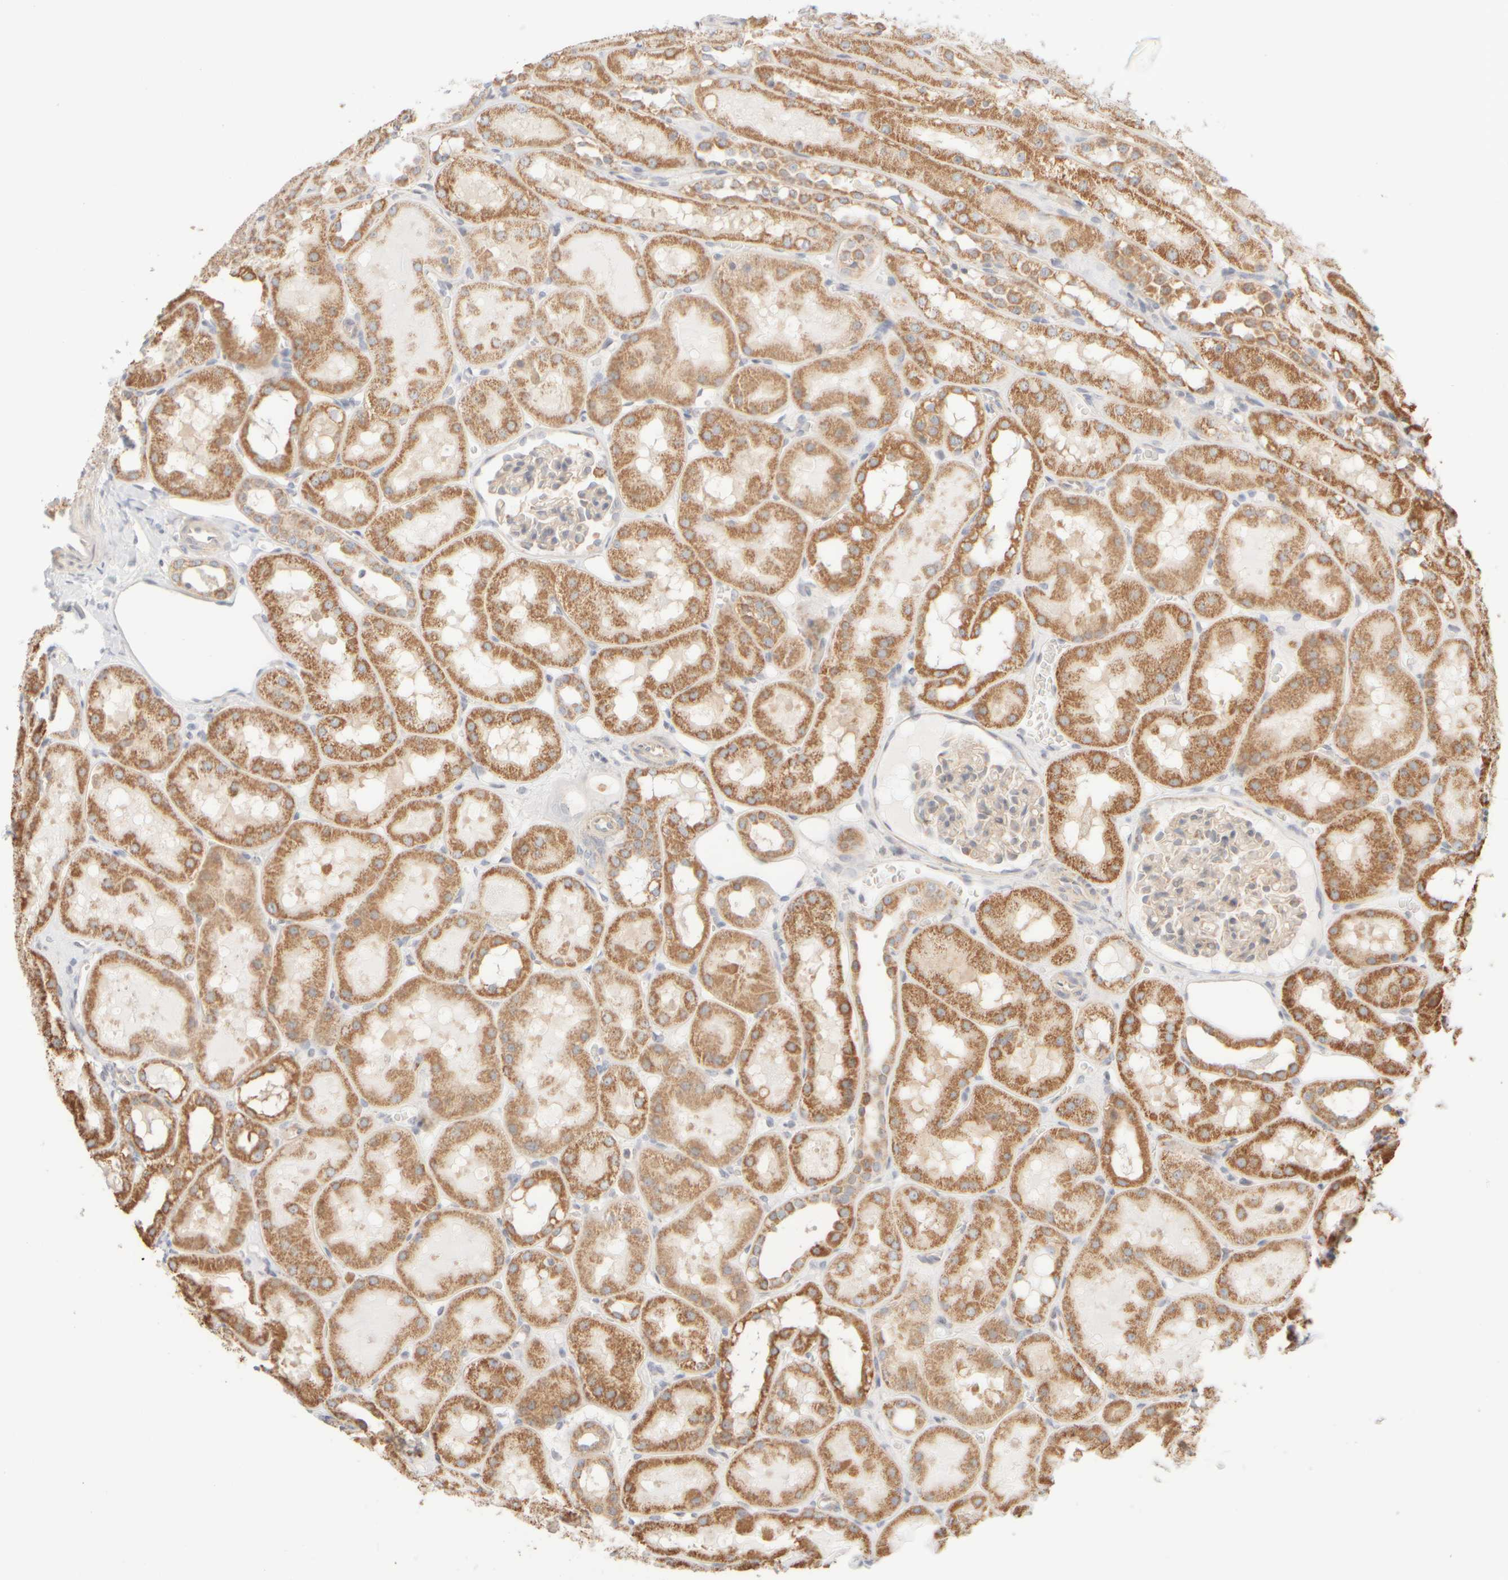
{"staining": {"intensity": "weak", "quantity": "<25%", "location": "cytoplasmic/membranous"}, "tissue": "kidney", "cell_type": "Cells in glomeruli", "image_type": "normal", "snomed": [{"axis": "morphology", "description": "Normal tissue, NOS"}, {"axis": "topography", "description": "Kidney"}, {"axis": "topography", "description": "Urinary bladder"}], "caption": "The micrograph shows no staining of cells in glomeruli in benign kidney. (DAB IHC, high magnification).", "gene": "APBB2", "patient": {"sex": "male", "age": 16}}